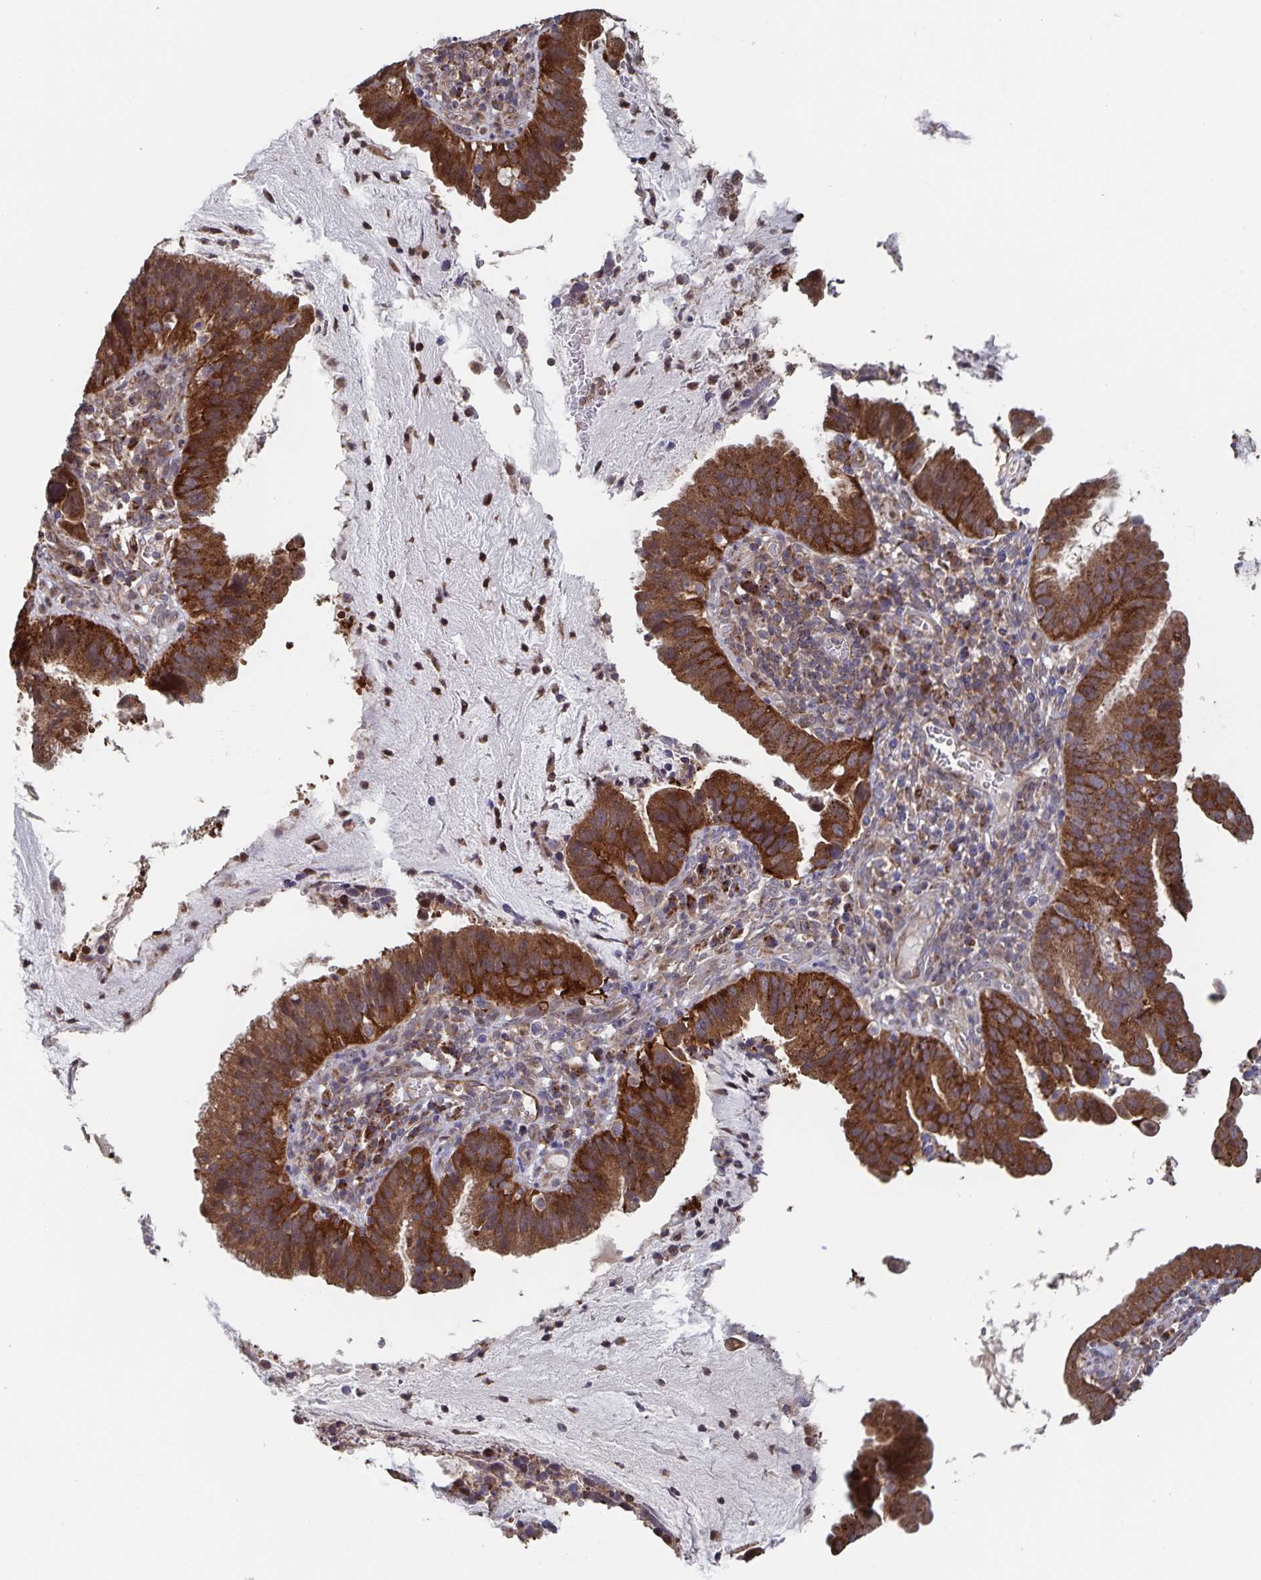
{"staining": {"intensity": "strong", "quantity": ">75%", "location": "cytoplasmic/membranous"}, "tissue": "cervical cancer", "cell_type": "Tumor cells", "image_type": "cancer", "snomed": [{"axis": "morphology", "description": "Adenocarcinoma, NOS"}, {"axis": "topography", "description": "Cervix"}], "caption": "A micrograph of cervical cancer (adenocarcinoma) stained for a protein shows strong cytoplasmic/membranous brown staining in tumor cells.", "gene": "ACACA", "patient": {"sex": "female", "age": 34}}